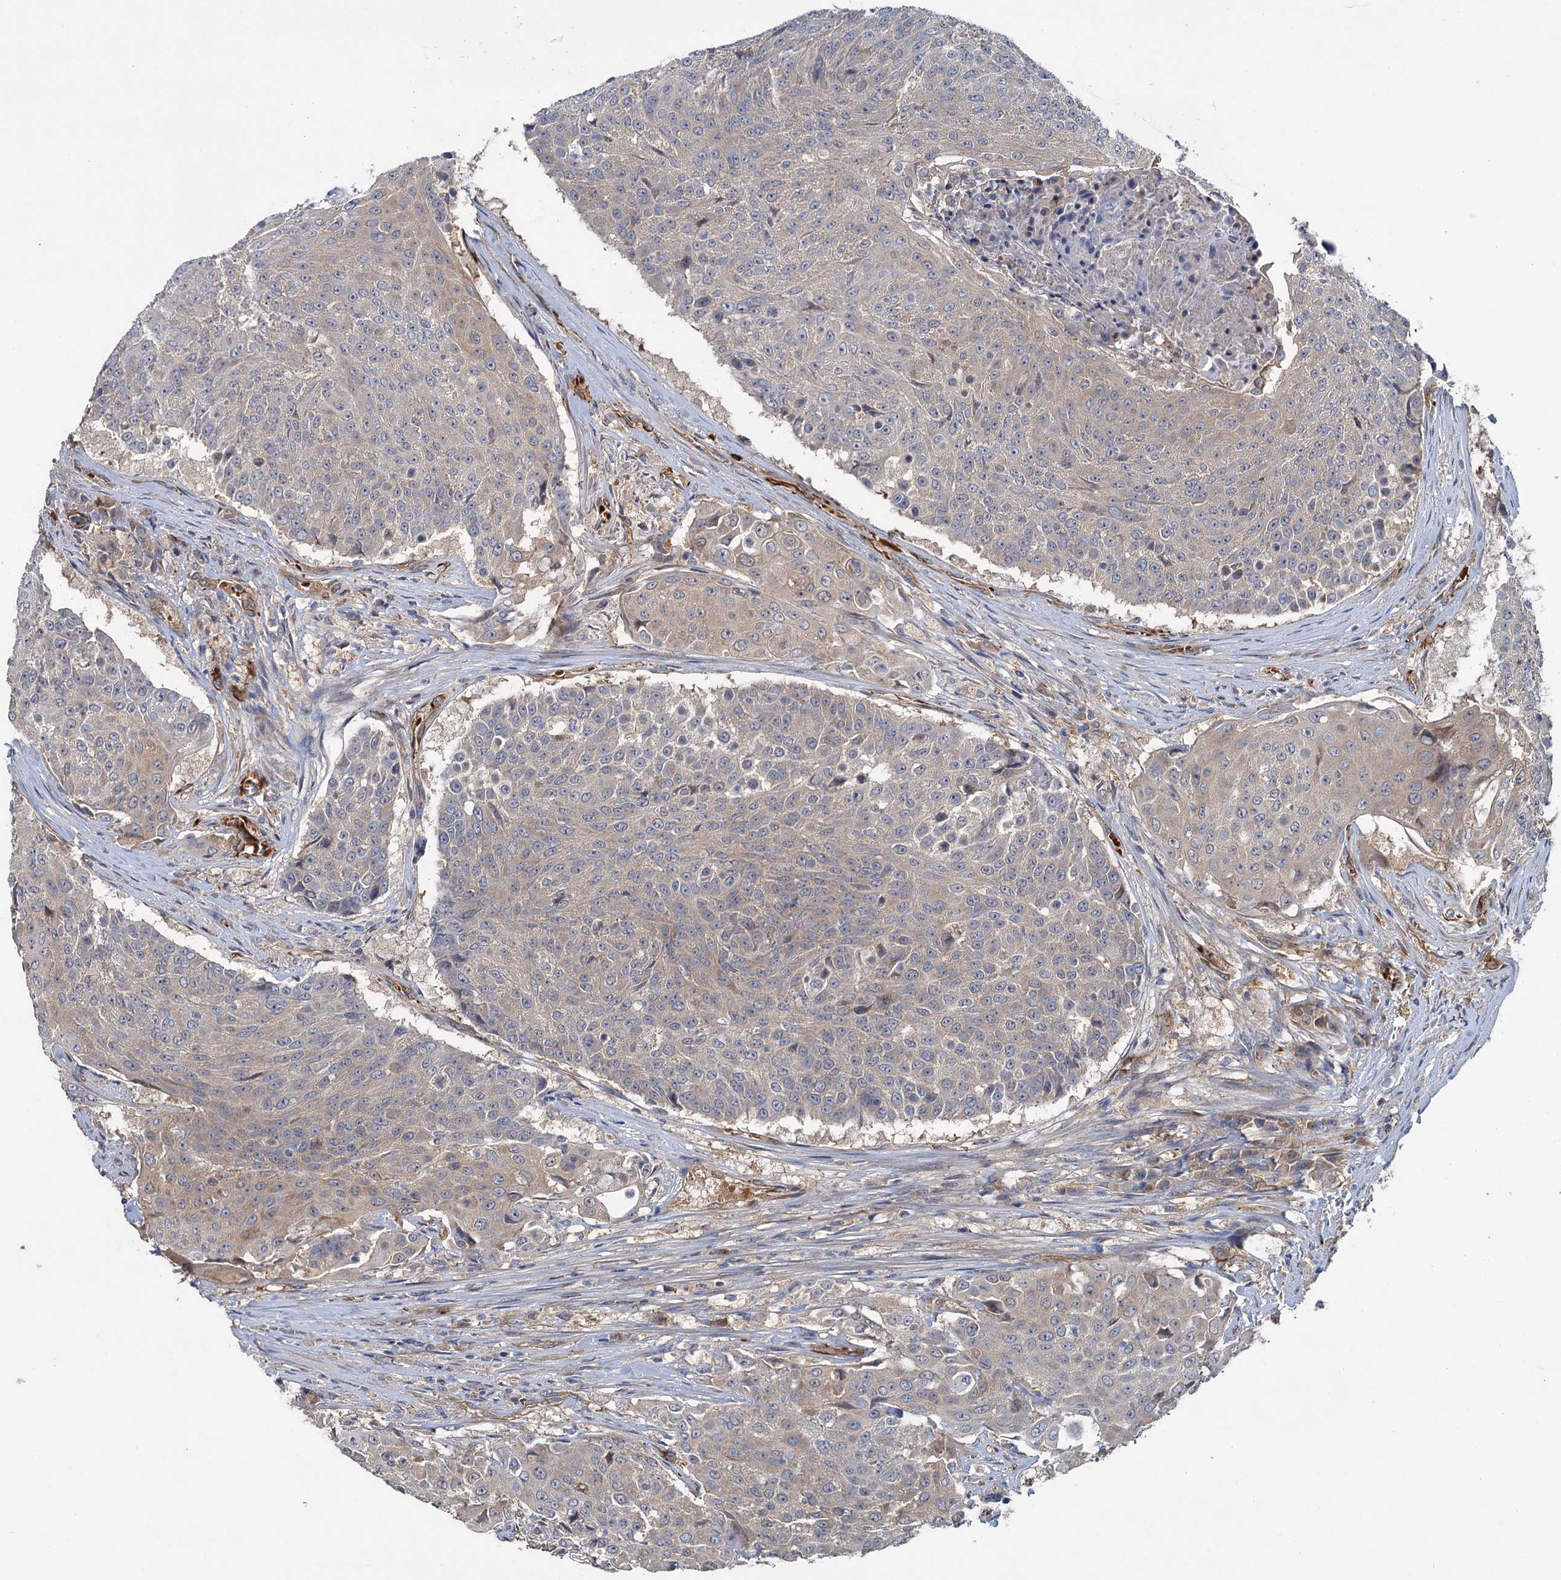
{"staining": {"intensity": "weak", "quantity": "<25%", "location": "cytoplasmic/membranous"}, "tissue": "urothelial cancer", "cell_type": "Tumor cells", "image_type": "cancer", "snomed": [{"axis": "morphology", "description": "Urothelial carcinoma, High grade"}, {"axis": "topography", "description": "Urinary bladder"}], "caption": "Immunohistochemistry image of human urothelial cancer stained for a protein (brown), which shows no positivity in tumor cells.", "gene": "PKN2", "patient": {"sex": "female", "age": 63}}